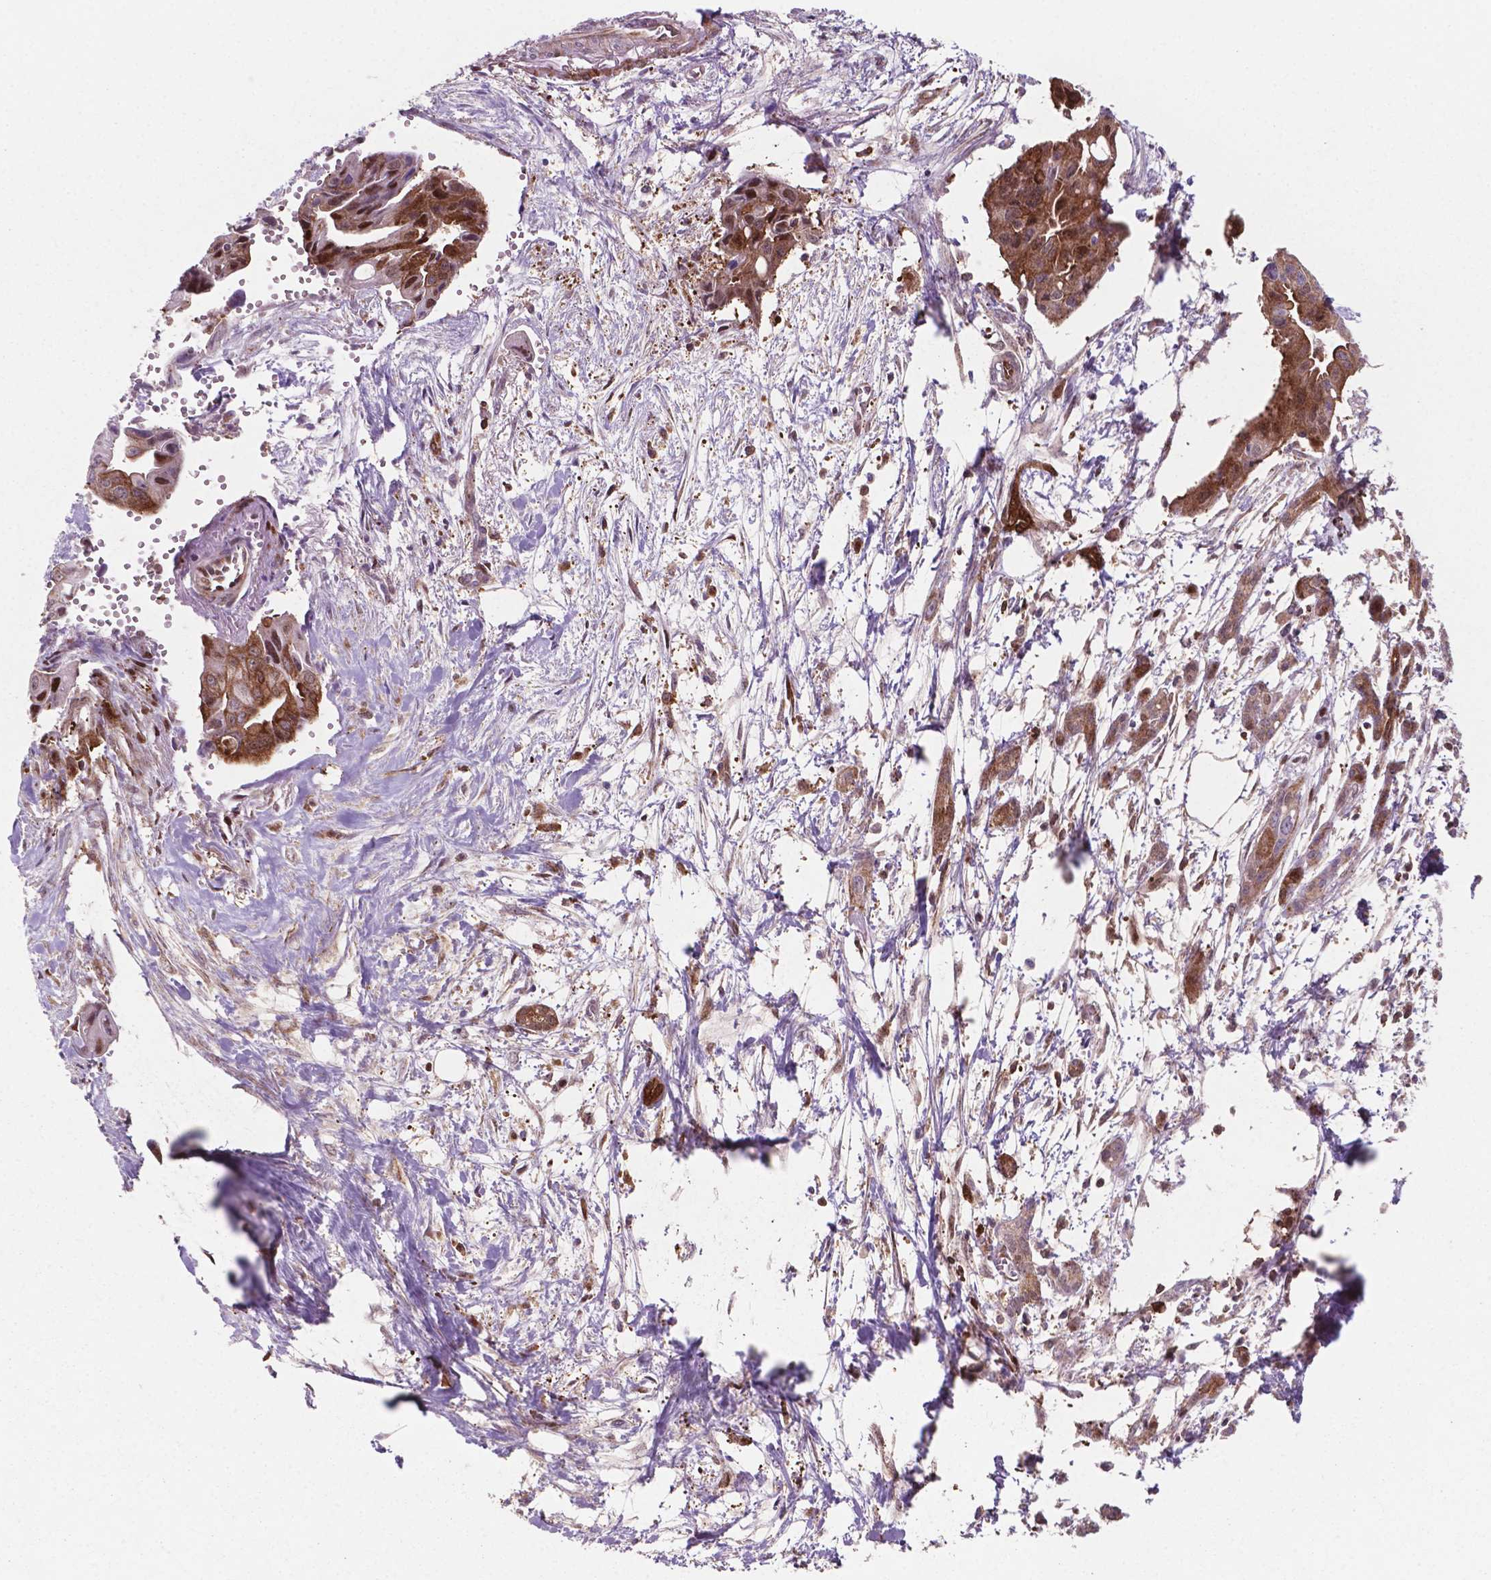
{"staining": {"intensity": "strong", "quantity": ">75%", "location": "cytoplasmic/membranous"}, "tissue": "pancreatic cancer", "cell_type": "Tumor cells", "image_type": "cancer", "snomed": [{"axis": "morphology", "description": "Adenocarcinoma, NOS"}, {"axis": "topography", "description": "Pancreas"}], "caption": "Immunohistochemical staining of pancreatic cancer exhibits high levels of strong cytoplasmic/membranous expression in approximately >75% of tumor cells.", "gene": "LDHA", "patient": {"sex": "male", "age": 60}}